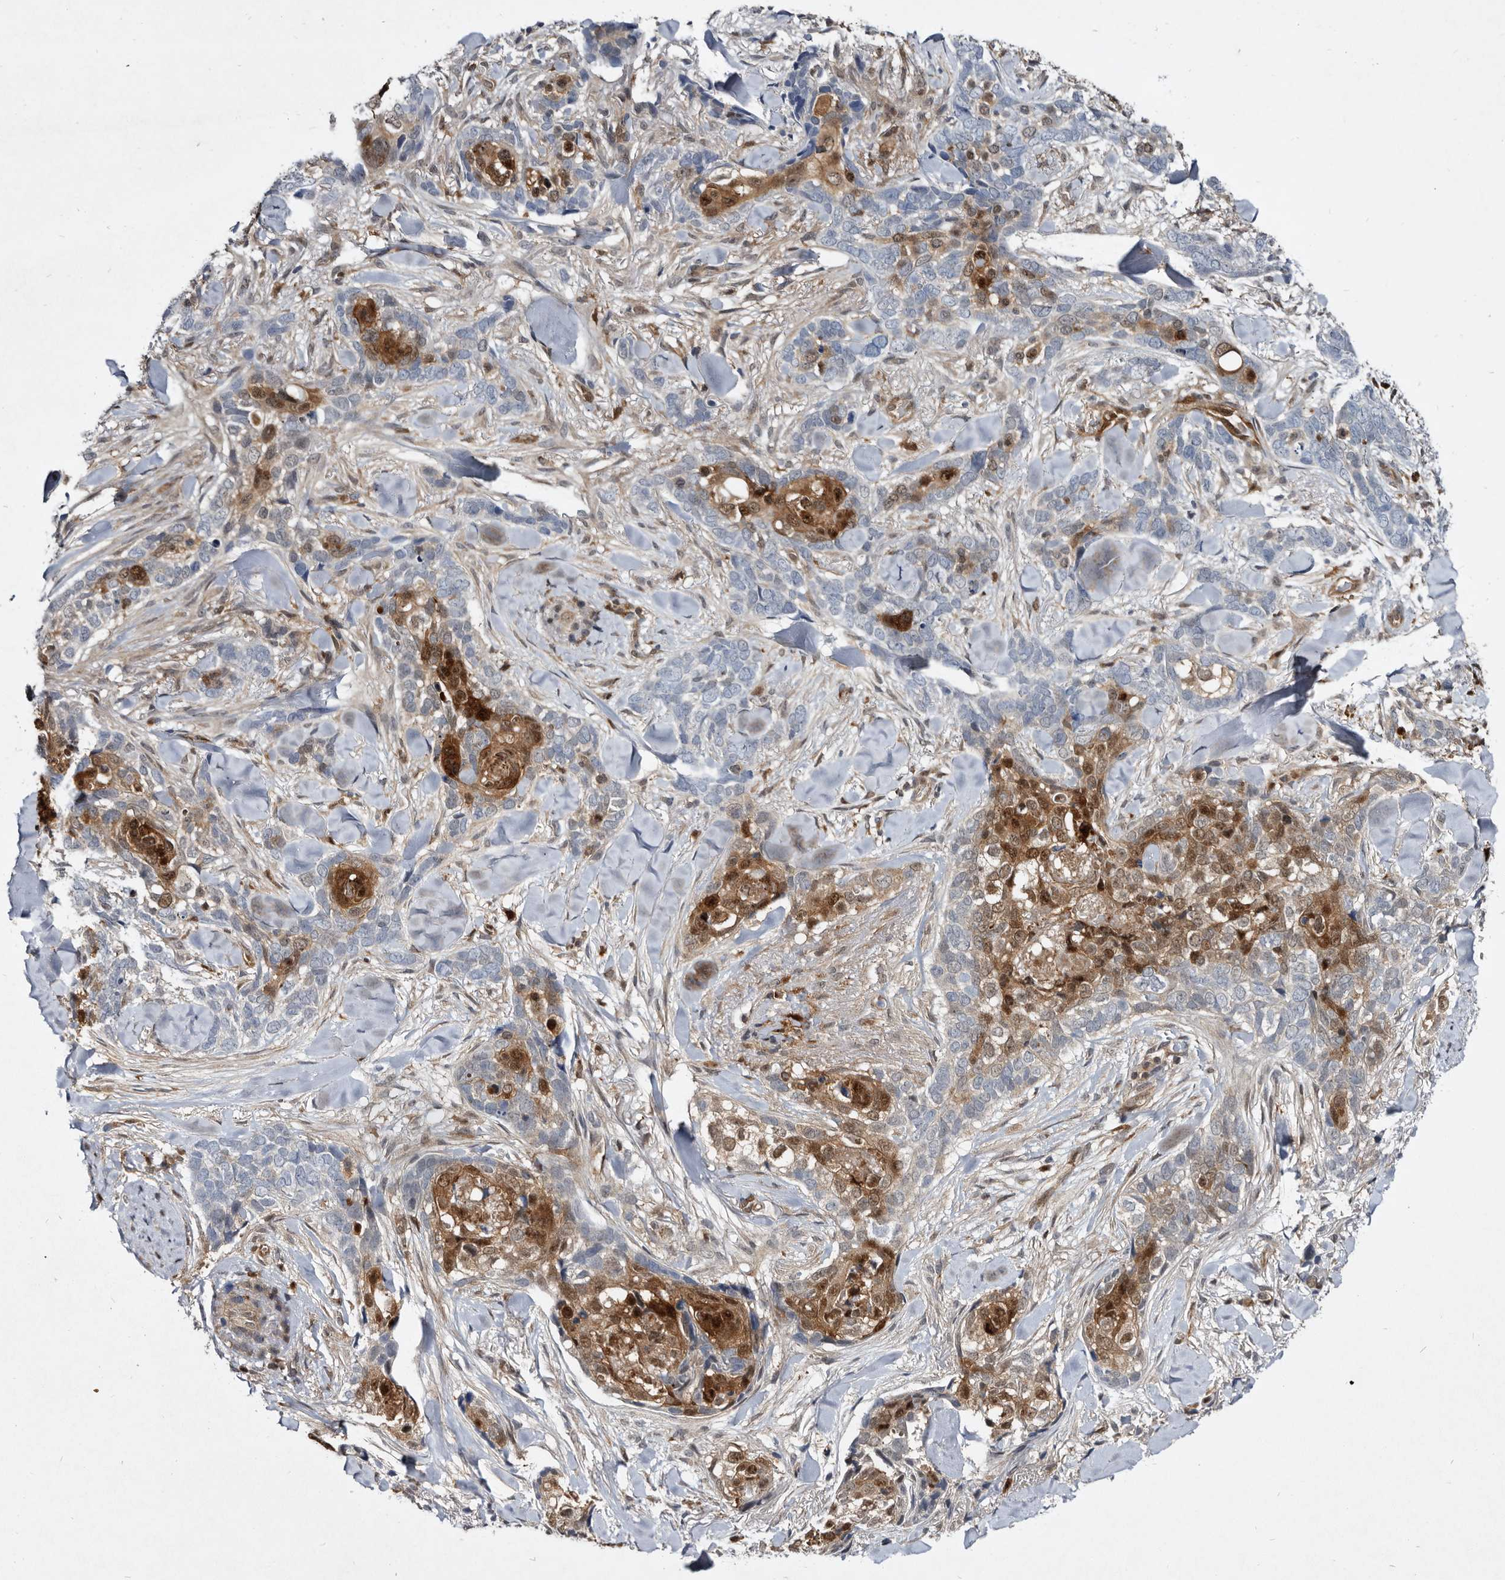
{"staining": {"intensity": "moderate", "quantity": "25%-75%", "location": "cytoplasmic/membranous,nuclear"}, "tissue": "skin cancer", "cell_type": "Tumor cells", "image_type": "cancer", "snomed": [{"axis": "morphology", "description": "Basal cell carcinoma"}, {"axis": "topography", "description": "Skin"}], "caption": "Protein staining exhibits moderate cytoplasmic/membranous and nuclear positivity in about 25%-75% of tumor cells in skin cancer.", "gene": "SERPINB8", "patient": {"sex": "female", "age": 82}}